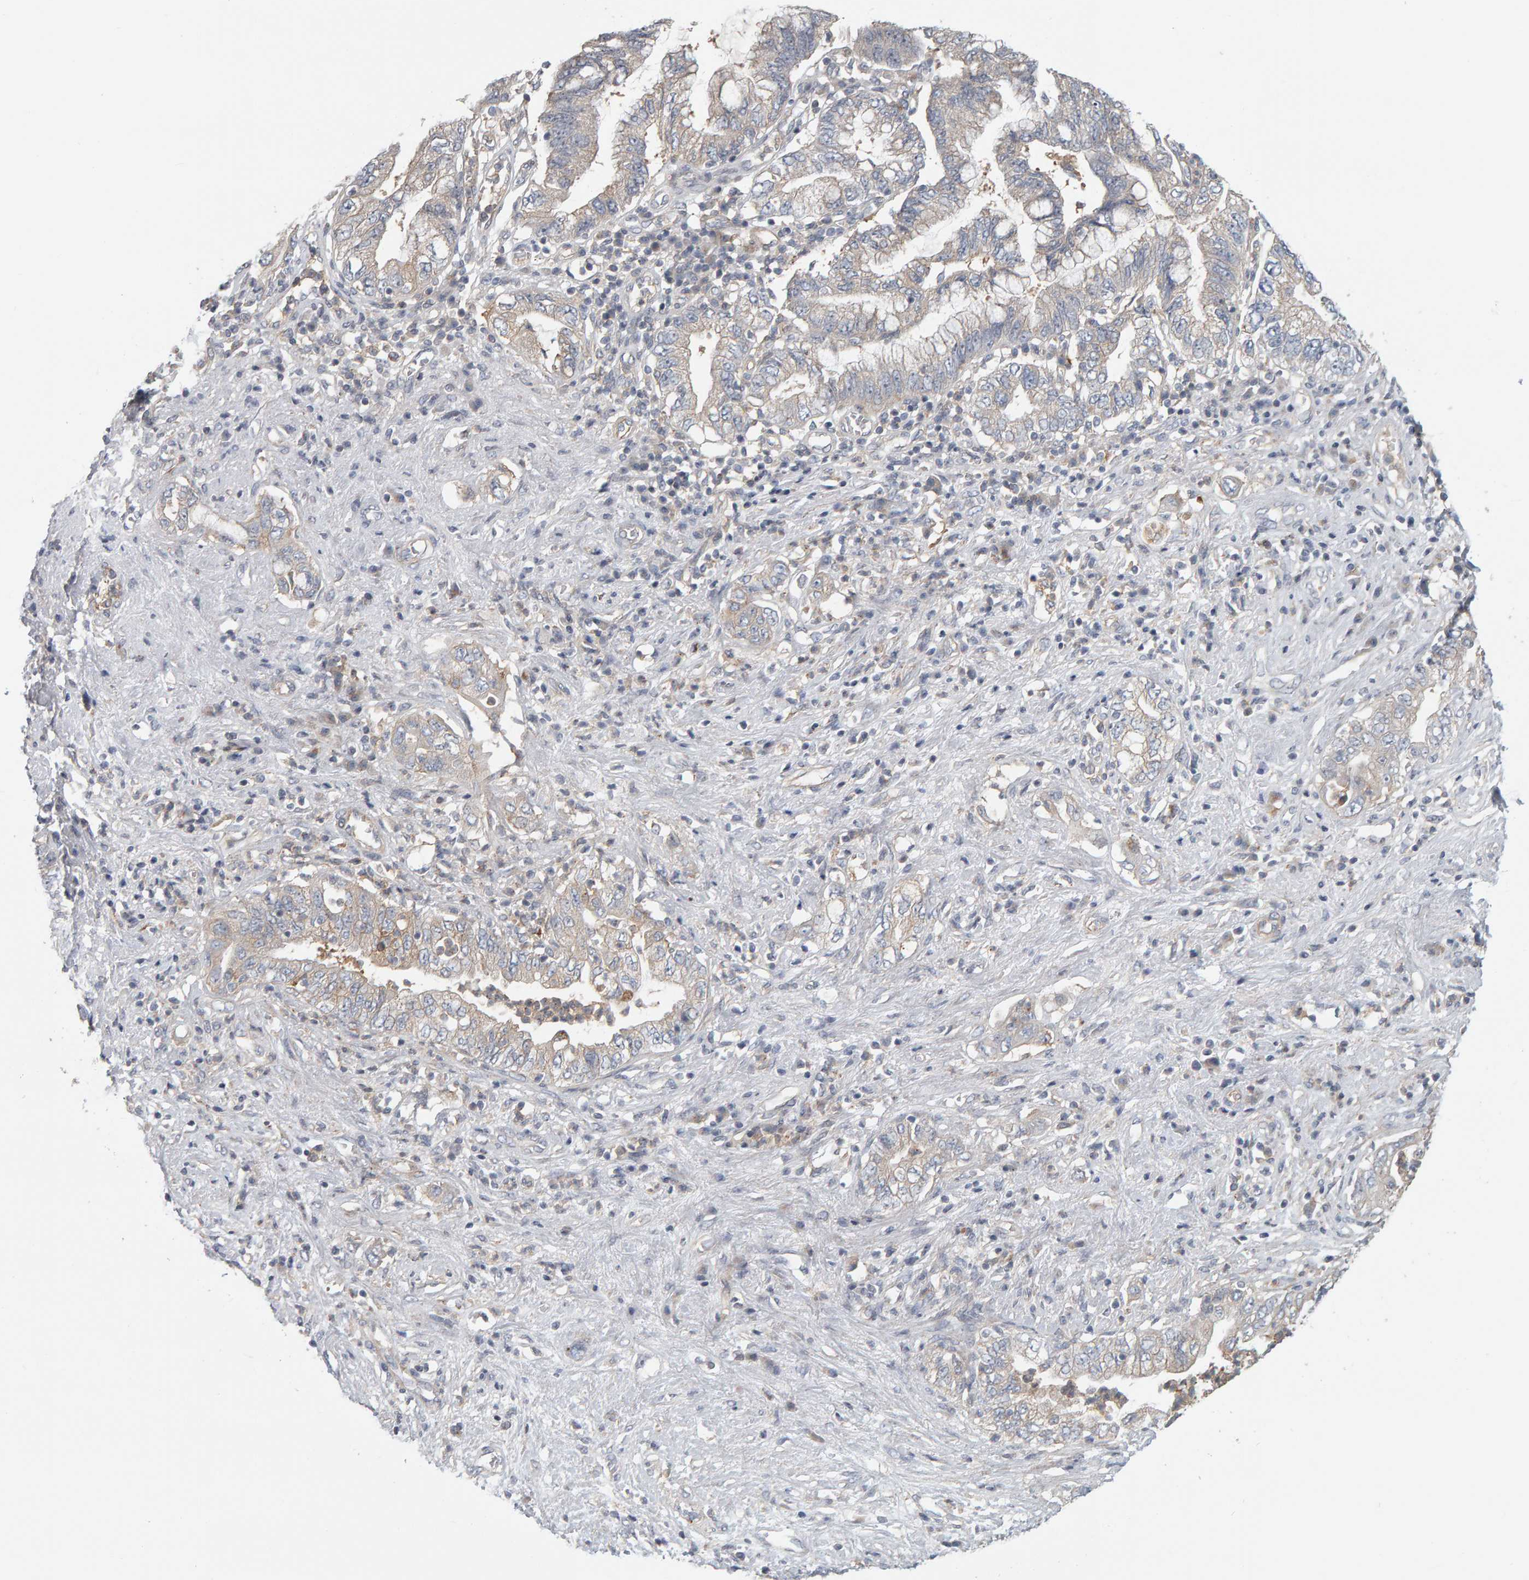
{"staining": {"intensity": "weak", "quantity": "25%-75%", "location": "cytoplasmic/membranous"}, "tissue": "pancreatic cancer", "cell_type": "Tumor cells", "image_type": "cancer", "snomed": [{"axis": "morphology", "description": "Adenocarcinoma, NOS"}, {"axis": "topography", "description": "Pancreas"}], "caption": "Immunohistochemical staining of pancreatic cancer demonstrates low levels of weak cytoplasmic/membranous protein expression in approximately 25%-75% of tumor cells.", "gene": "C9orf72", "patient": {"sex": "female", "age": 73}}